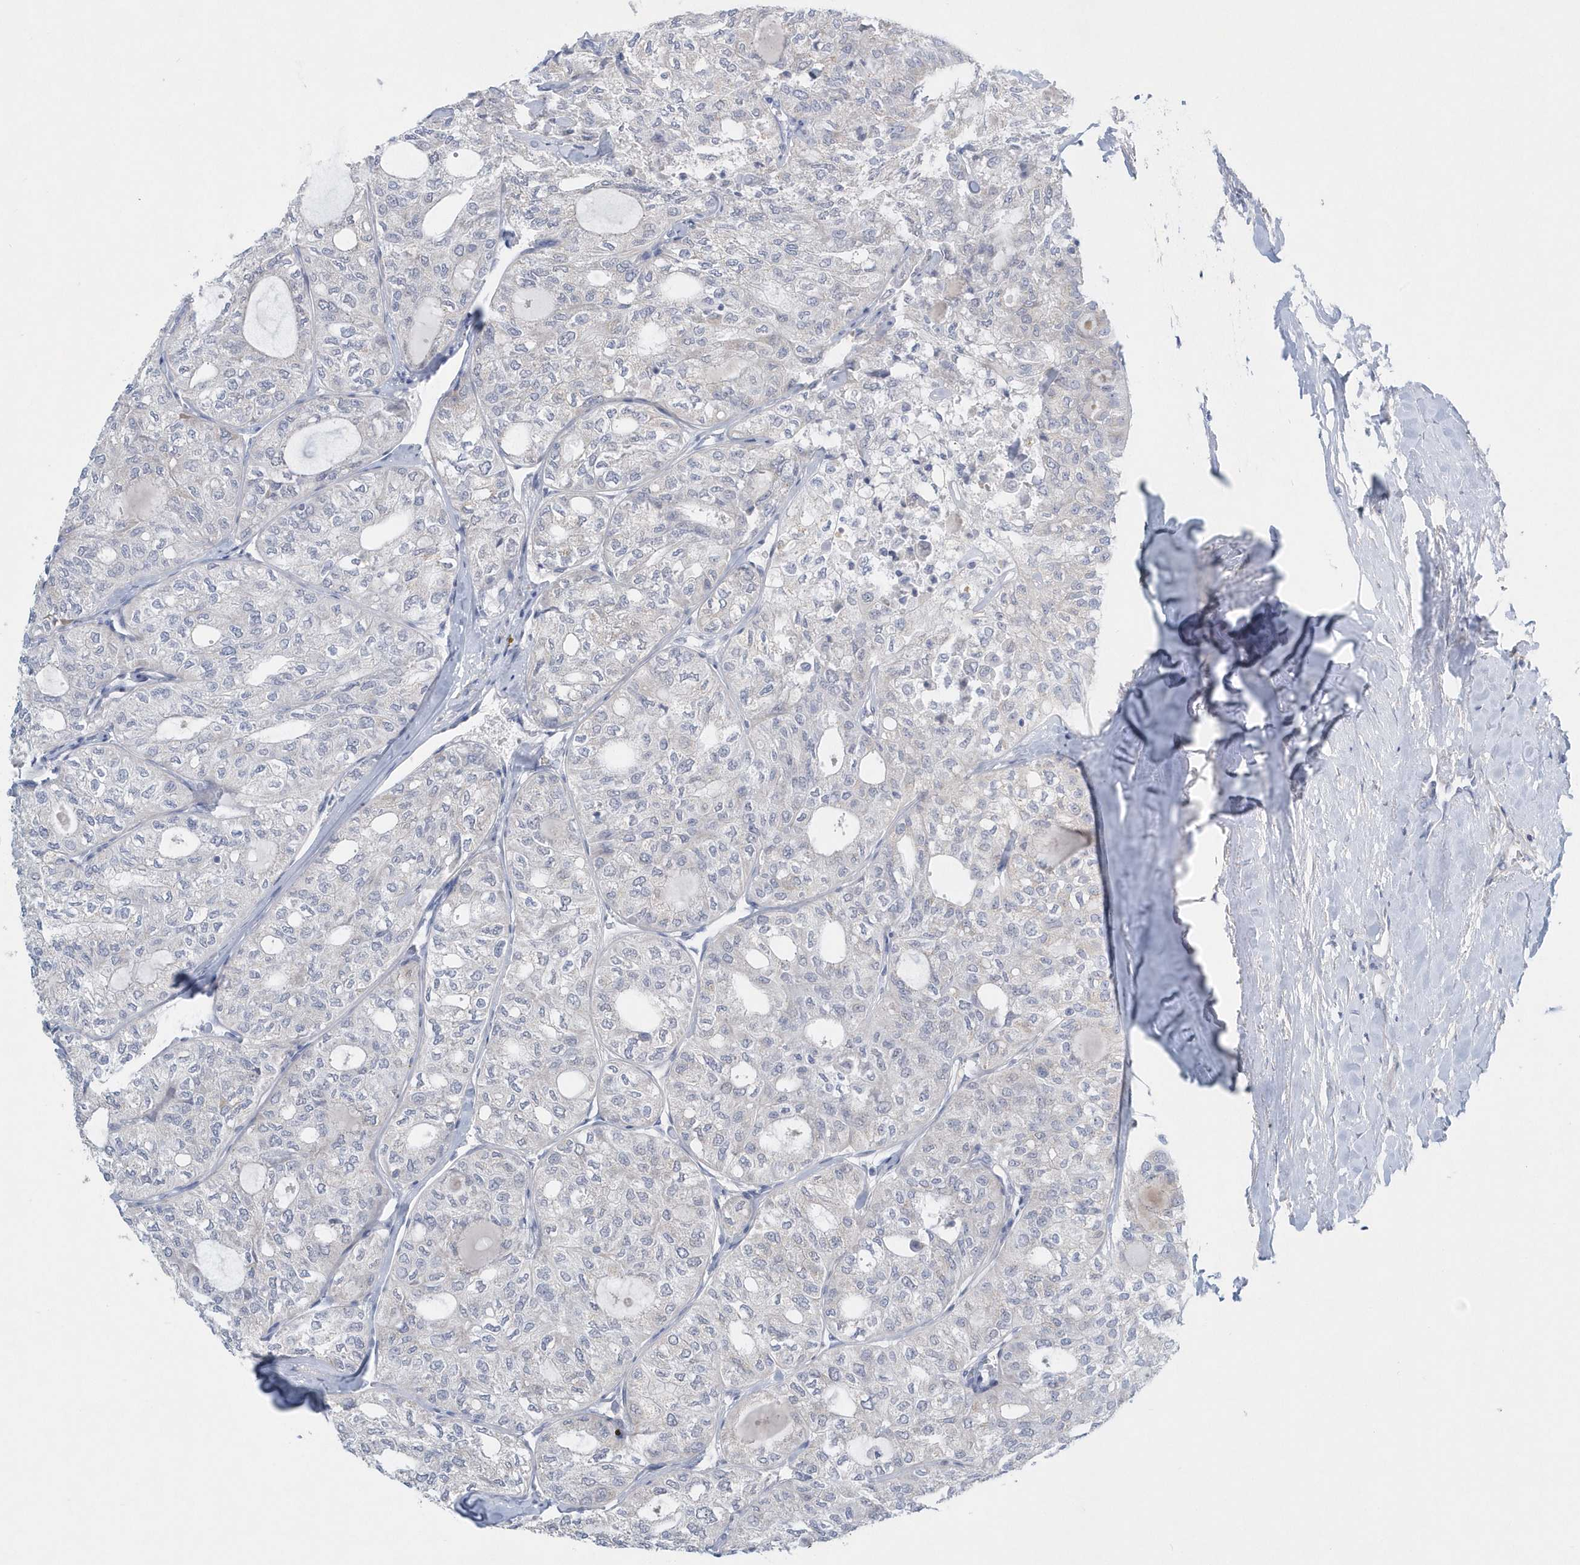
{"staining": {"intensity": "negative", "quantity": "none", "location": "none"}, "tissue": "thyroid cancer", "cell_type": "Tumor cells", "image_type": "cancer", "snomed": [{"axis": "morphology", "description": "Follicular adenoma carcinoma, NOS"}, {"axis": "topography", "description": "Thyroid gland"}], "caption": "IHC of human thyroid cancer (follicular adenoma carcinoma) displays no expression in tumor cells.", "gene": "SPATA18", "patient": {"sex": "male", "age": 75}}